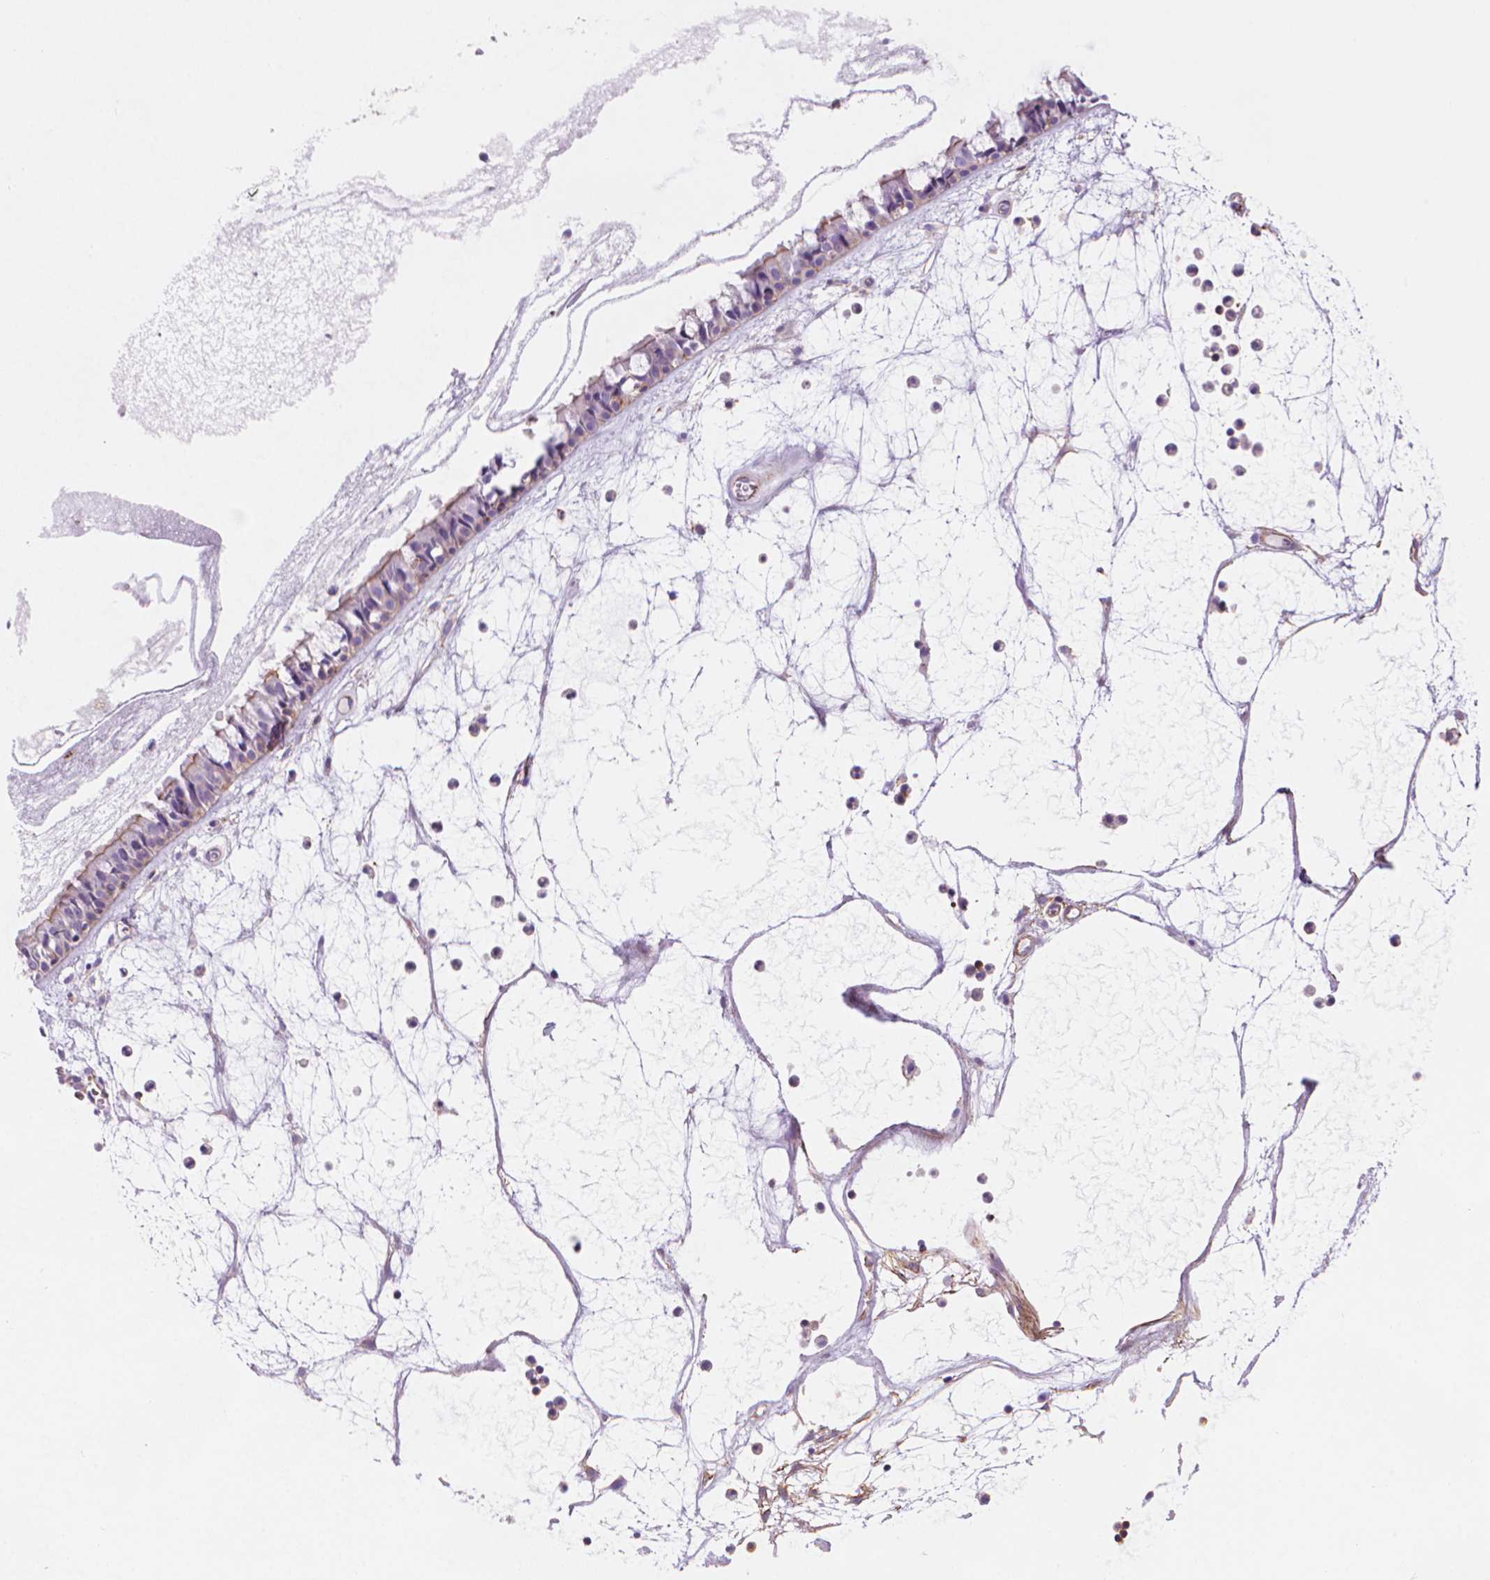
{"staining": {"intensity": "moderate", "quantity": "25%-75%", "location": "cytoplasmic/membranous"}, "tissue": "nasopharynx", "cell_type": "Respiratory epithelial cells", "image_type": "normal", "snomed": [{"axis": "morphology", "description": "Normal tissue, NOS"}, {"axis": "topography", "description": "Nasopharynx"}], "caption": "Brown immunohistochemical staining in unremarkable nasopharynx exhibits moderate cytoplasmic/membranous positivity in about 25%-75% of respiratory epithelial cells. (IHC, brightfield microscopy, high magnification).", "gene": "PATJ", "patient": {"sex": "male", "age": 31}}